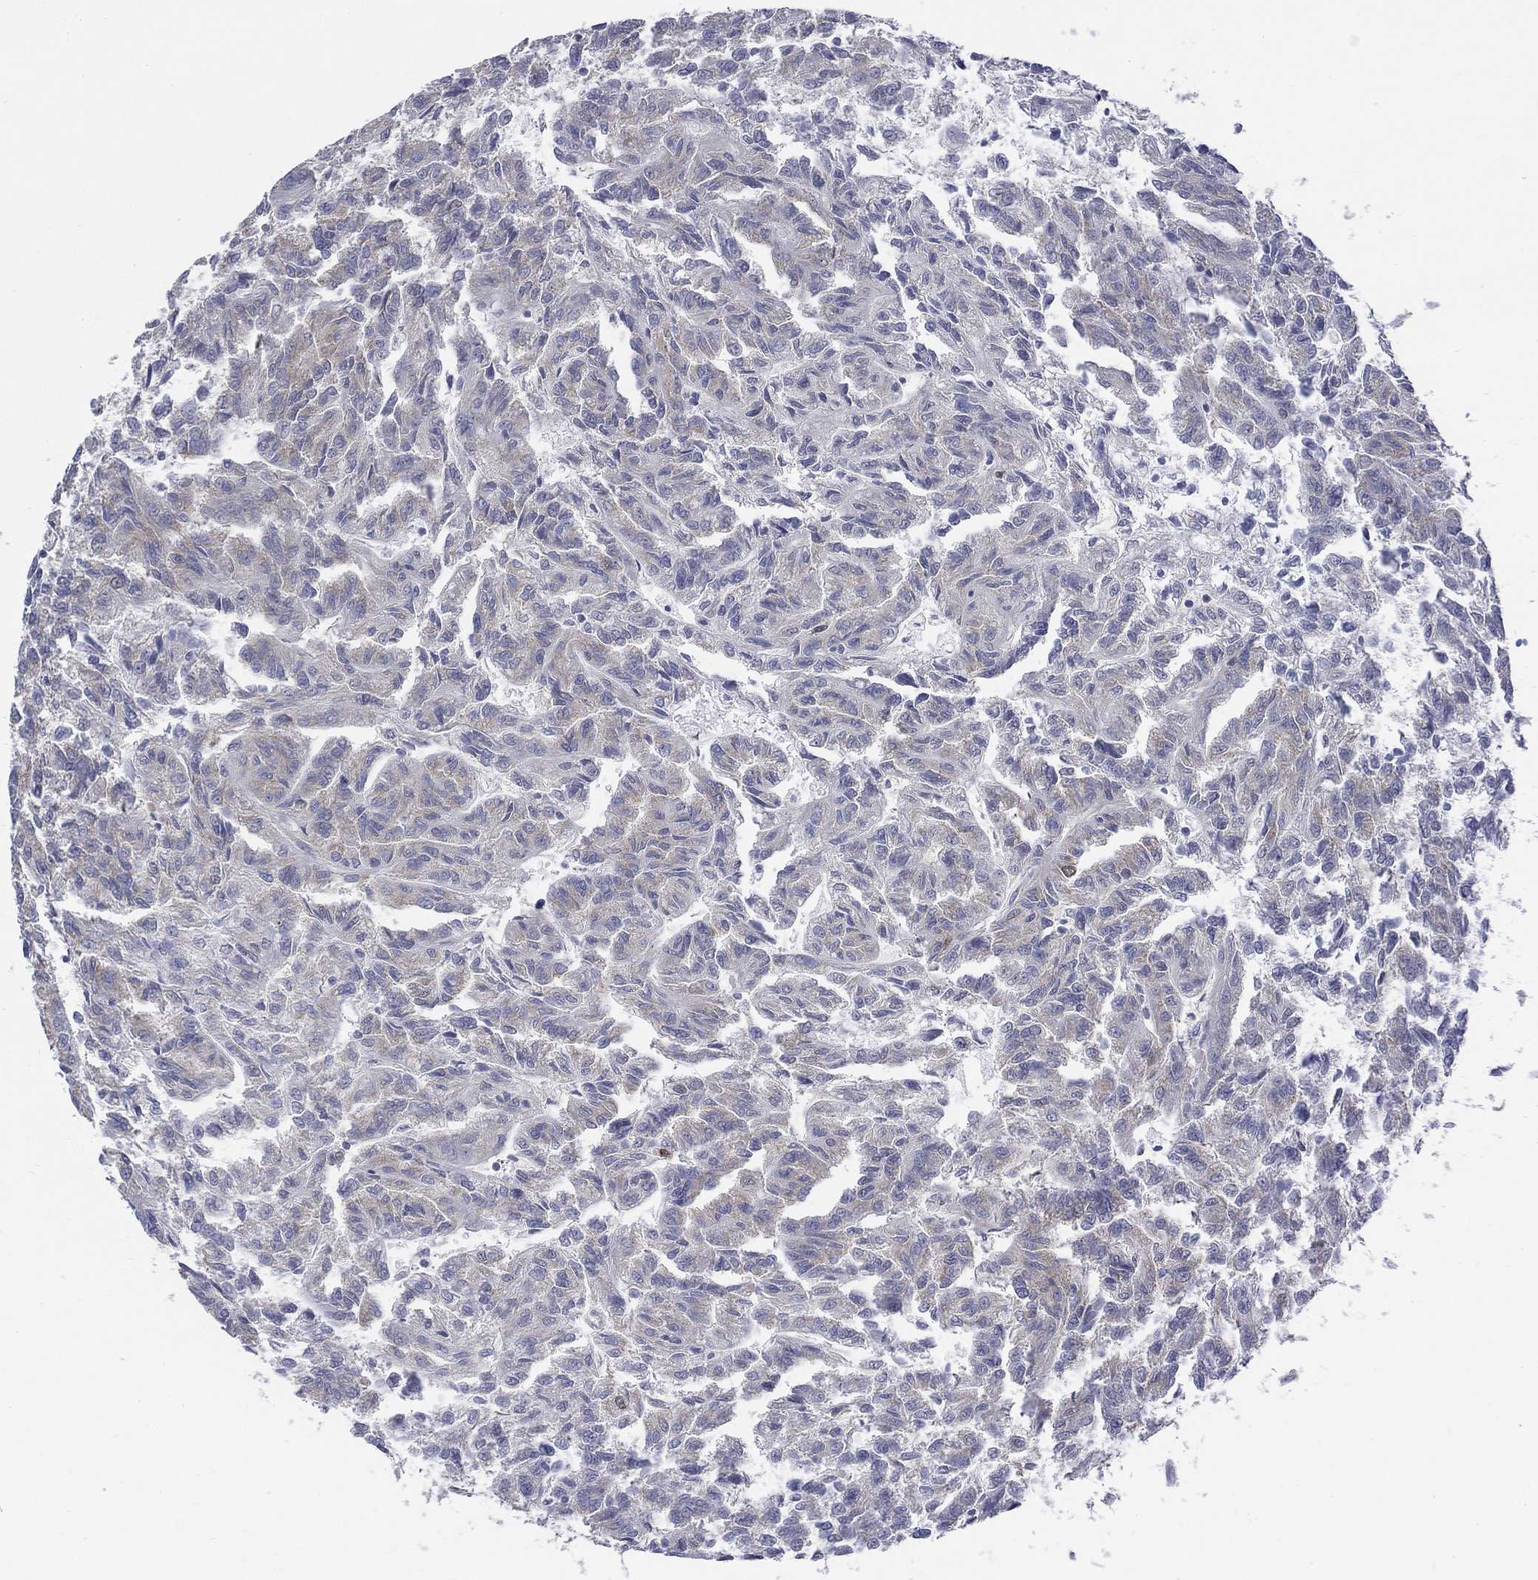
{"staining": {"intensity": "weak", "quantity": "<25%", "location": "cytoplasmic/membranous"}, "tissue": "renal cancer", "cell_type": "Tumor cells", "image_type": "cancer", "snomed": [{"axis": "morphology", "description": "Adenocarcinoma, NOS"}, {"axis": "topography", "description": "Kidney"}], "caption": "There is no significant positivity in tumor cells of renal cancer (adenocarcinoma).", "gene": "MMP24", "patient": {"sex": "male", "age": 79}}